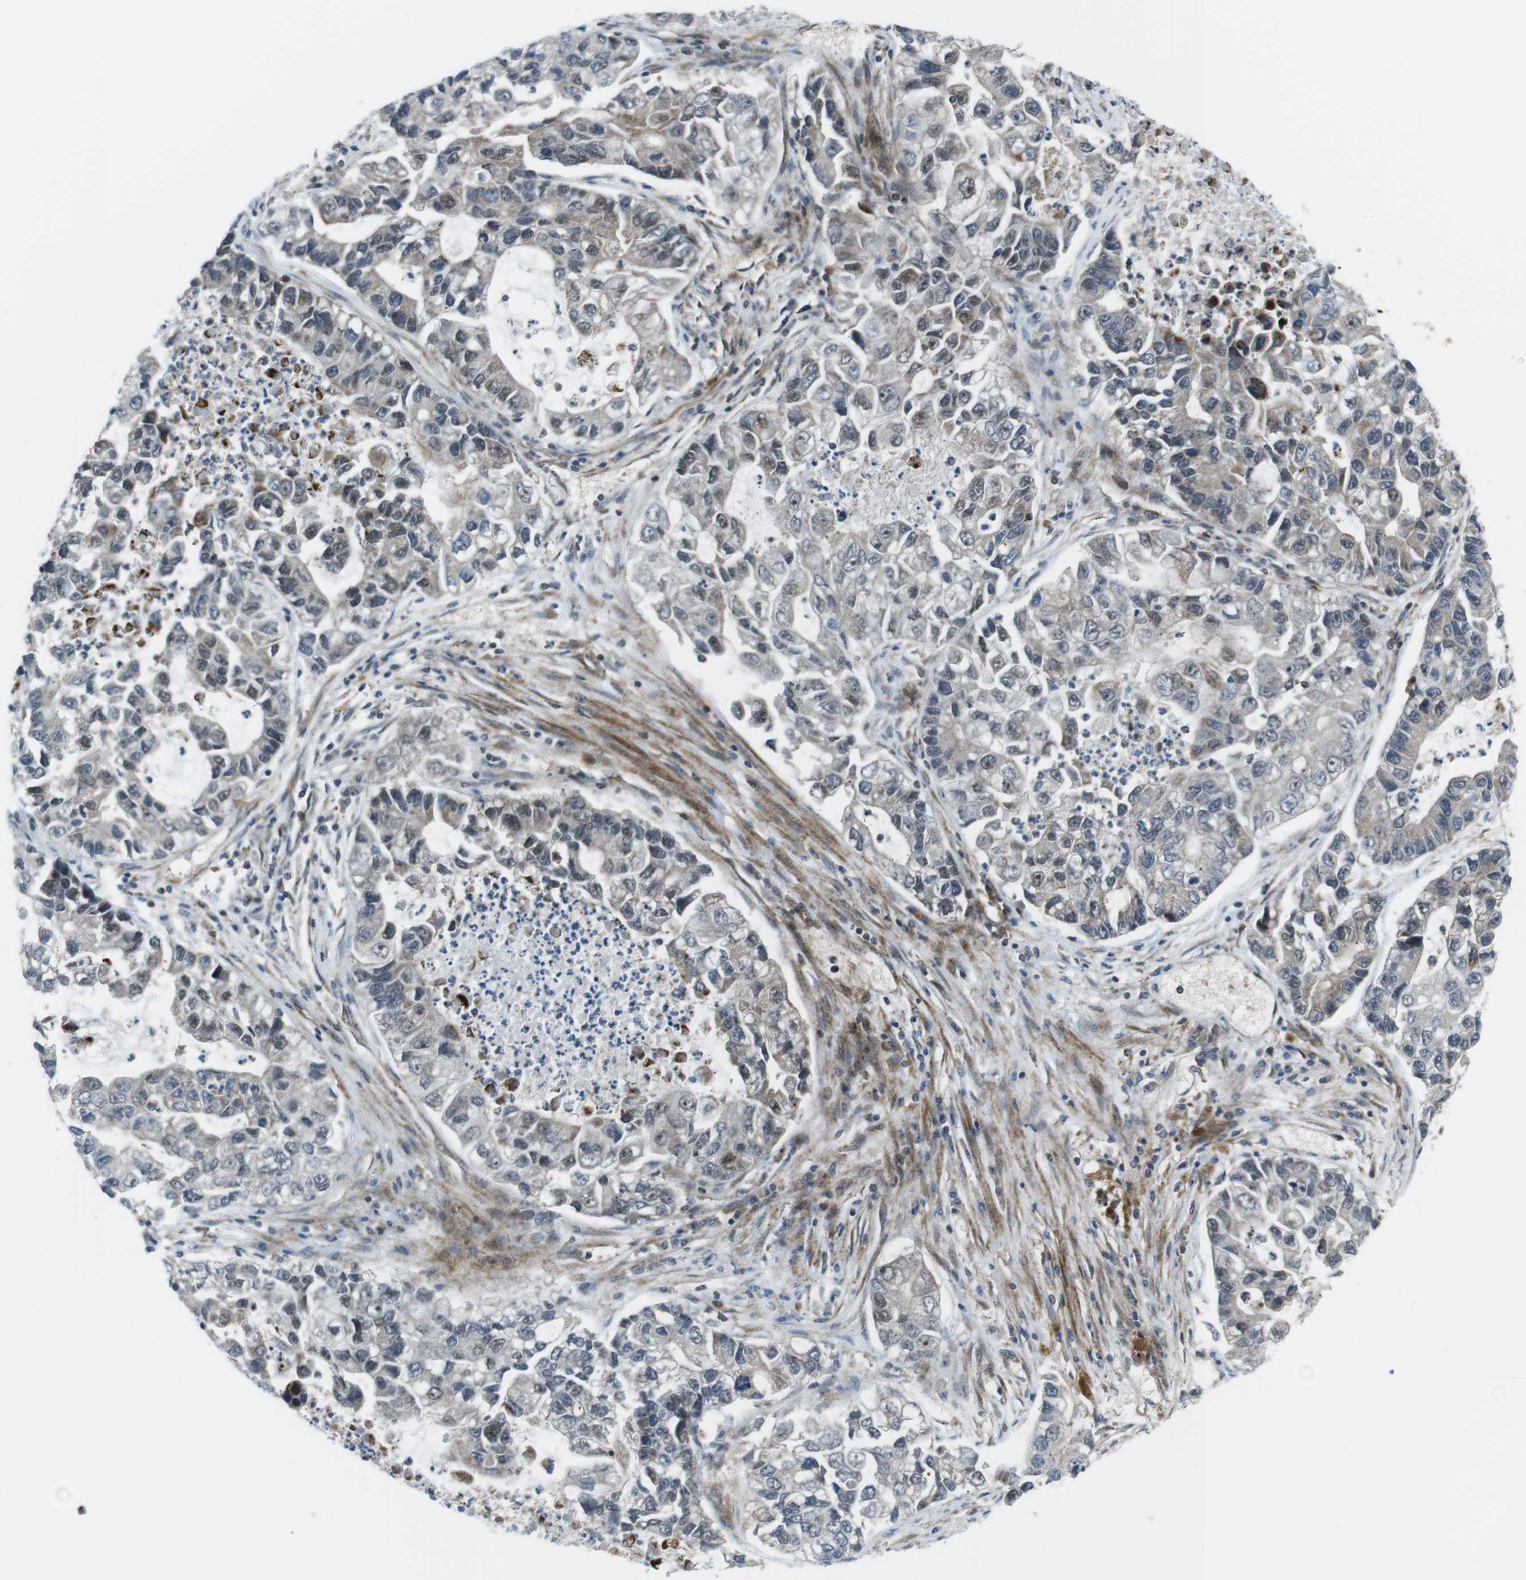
{"staining": {"intensity": "negative", "quantity": "none", "location": "none"}, "tissue": "lung cancer", "cell_type": "Tumor cells", "image_type": "cancer", "snomed": [{"axis": "morphology", "description": "Adenocarcinoma, NOS"}, {"axis": "topography", "description": "Lung"}], "caption": "IHC photomicrograph of human lung cancer stained for a protein (brown), which demonstrates no positivity in tumor cells.", "gene": "CUL7", "patient": {"sex": "female", "age": 51}}